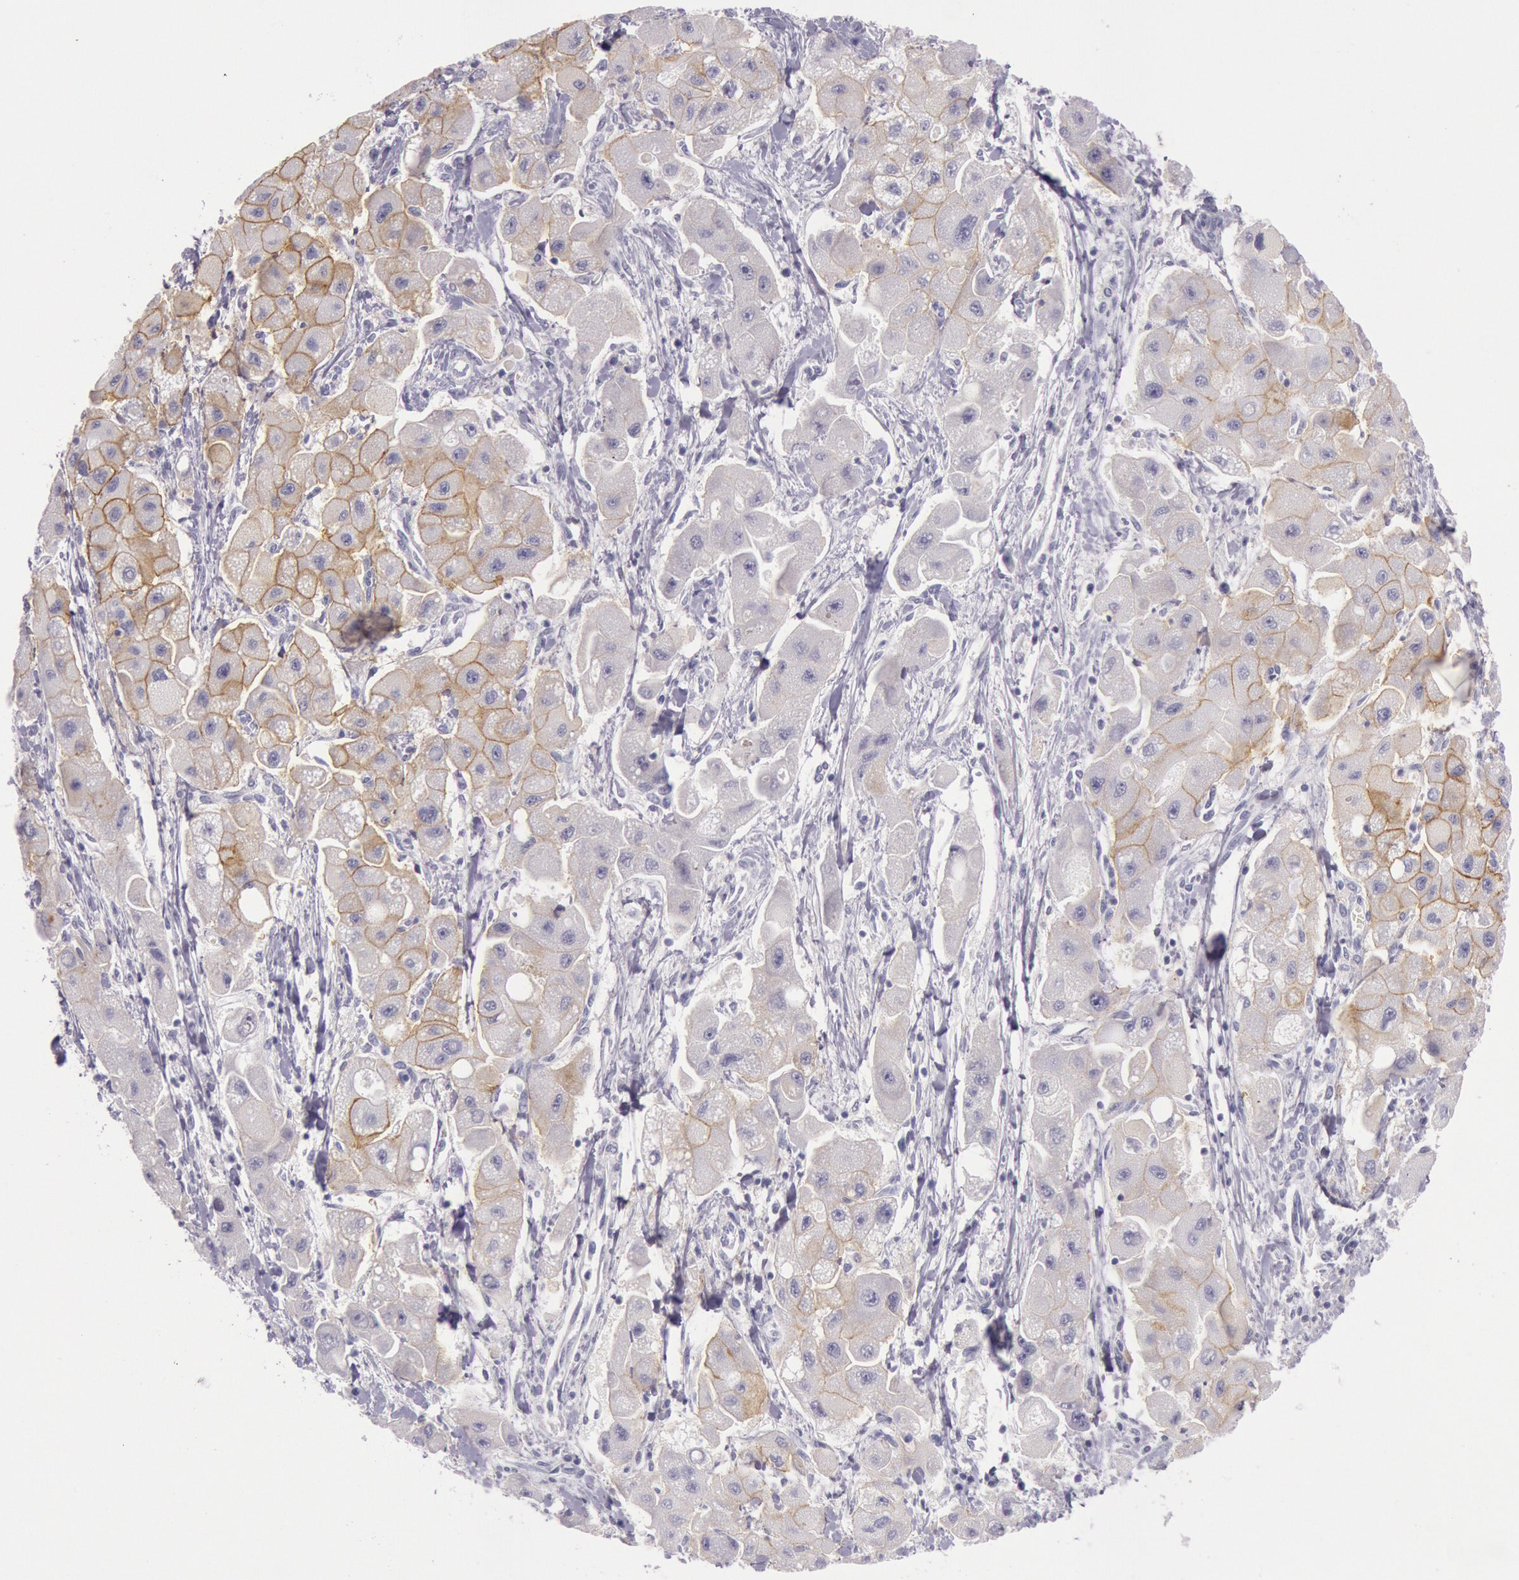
{"staining": {"intensity": "weak", "quantity": "25%-75%", "location": "cytoplasmic/membranous"}, "tissue": "liver cancer", "cell_type": "Tumor cells", "image_type": "cancer", "snomed": [{"axis": "morphology", "description": "Carcinoma, Hepatocellular, NOS"}, {"axis": "topography", "description": "Liver"}], "caption": "Liver cancer (hepatocellular carcinoma) tissue displays weak cytoplasmic/membranous positivity in approximately 25%-75% of tumor cells", "gene": "EGFR", "patient": {"sex": "male", "age": 24}}